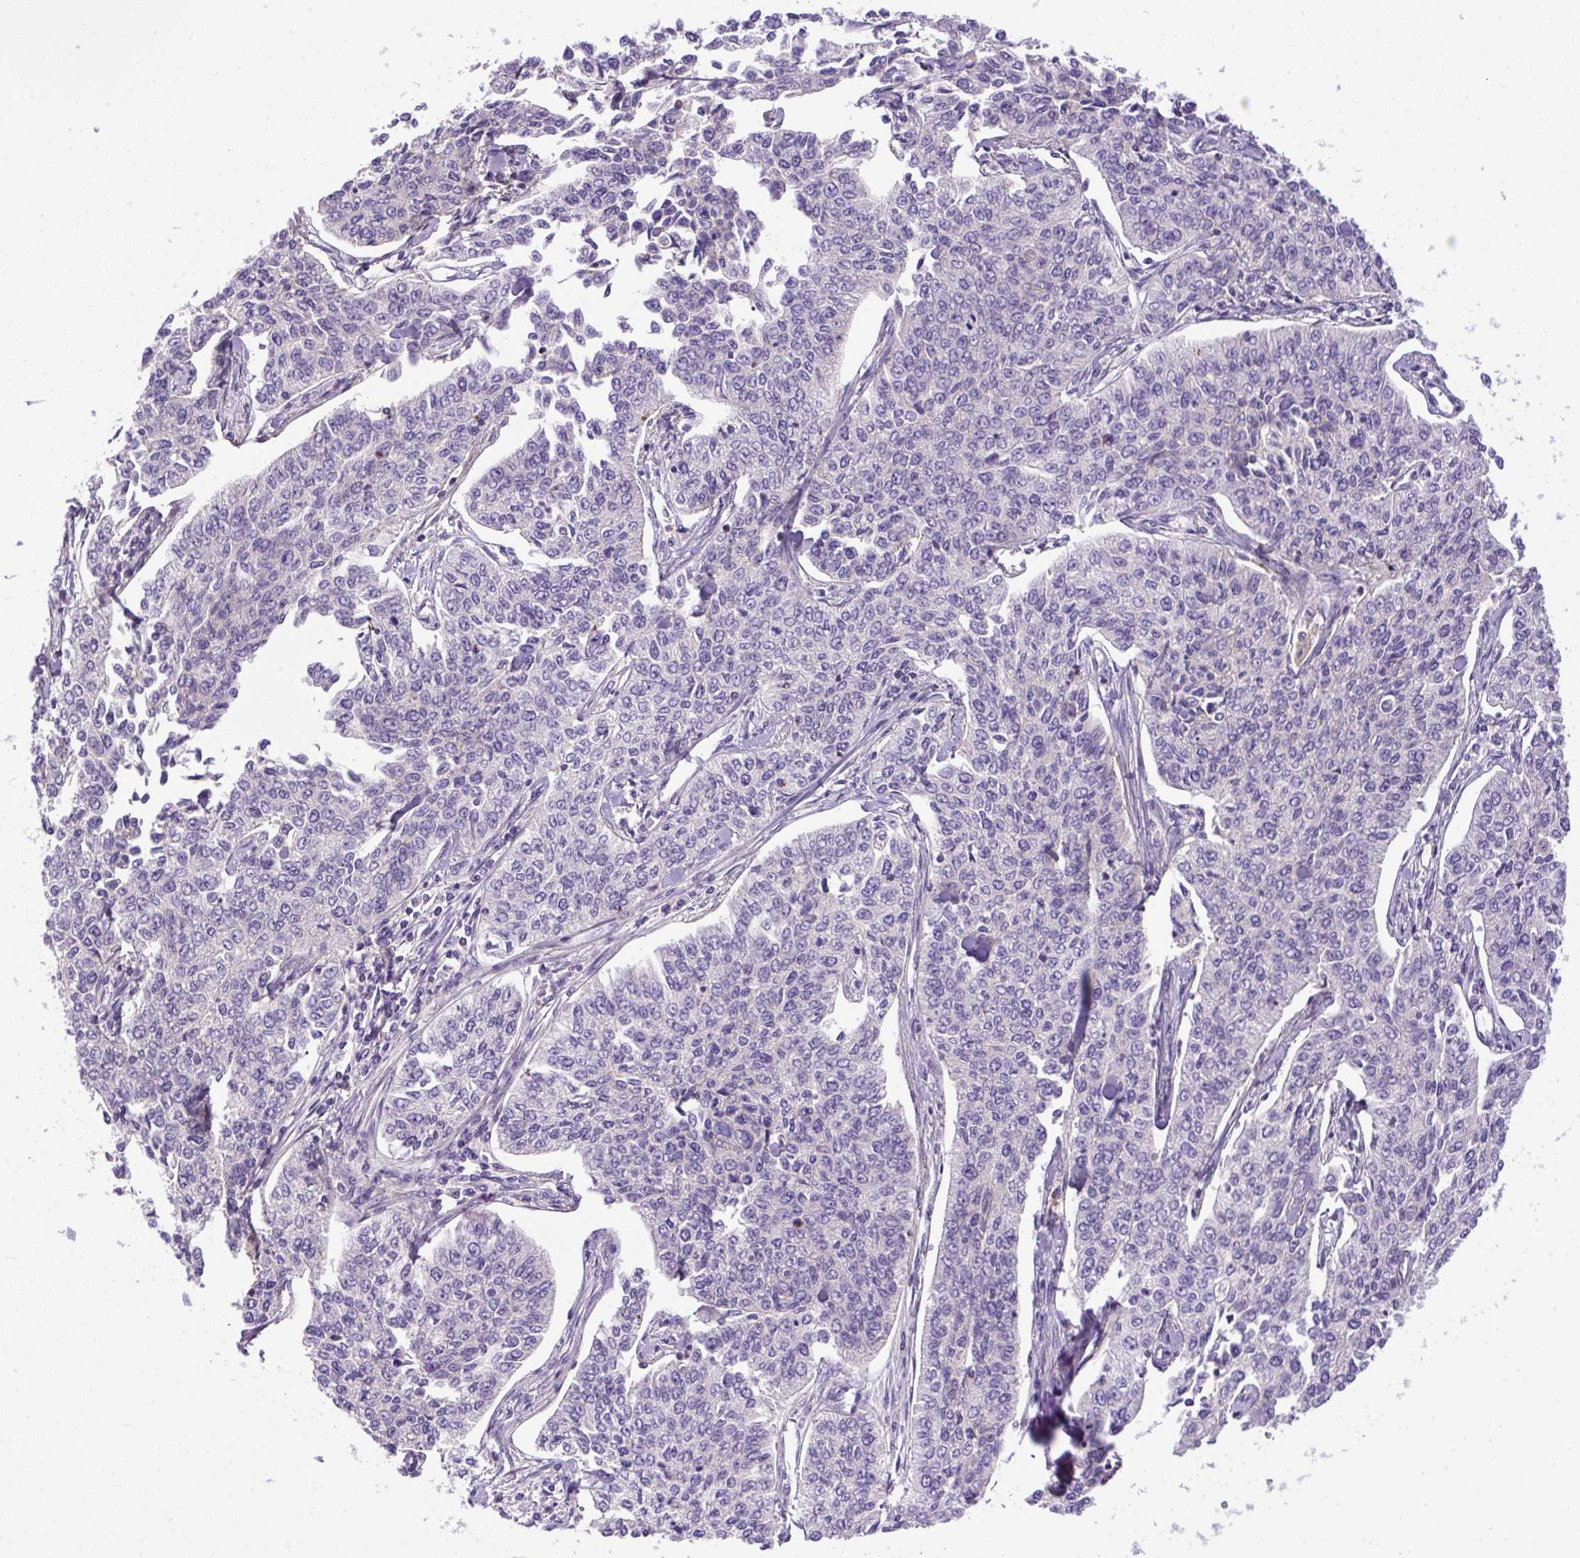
{"staining": {"intensity": "negative", "quantity": "none", "location": "none"}, "tissue": "cervical cancer", "cell_type": "Tumor cells", "image_type": "cancer", "snomed": [{"axis": "morphology", "description": "Squamous cell carcinoma, NOS"}, {"axis": "topography", "description": "Cervix"}], "caption": "Tumor cells are negative for protein expression in human squamous cell carcinoma (cervical).", "gene": "NPTN", "patient": {"sex": "female", "age": 35}}